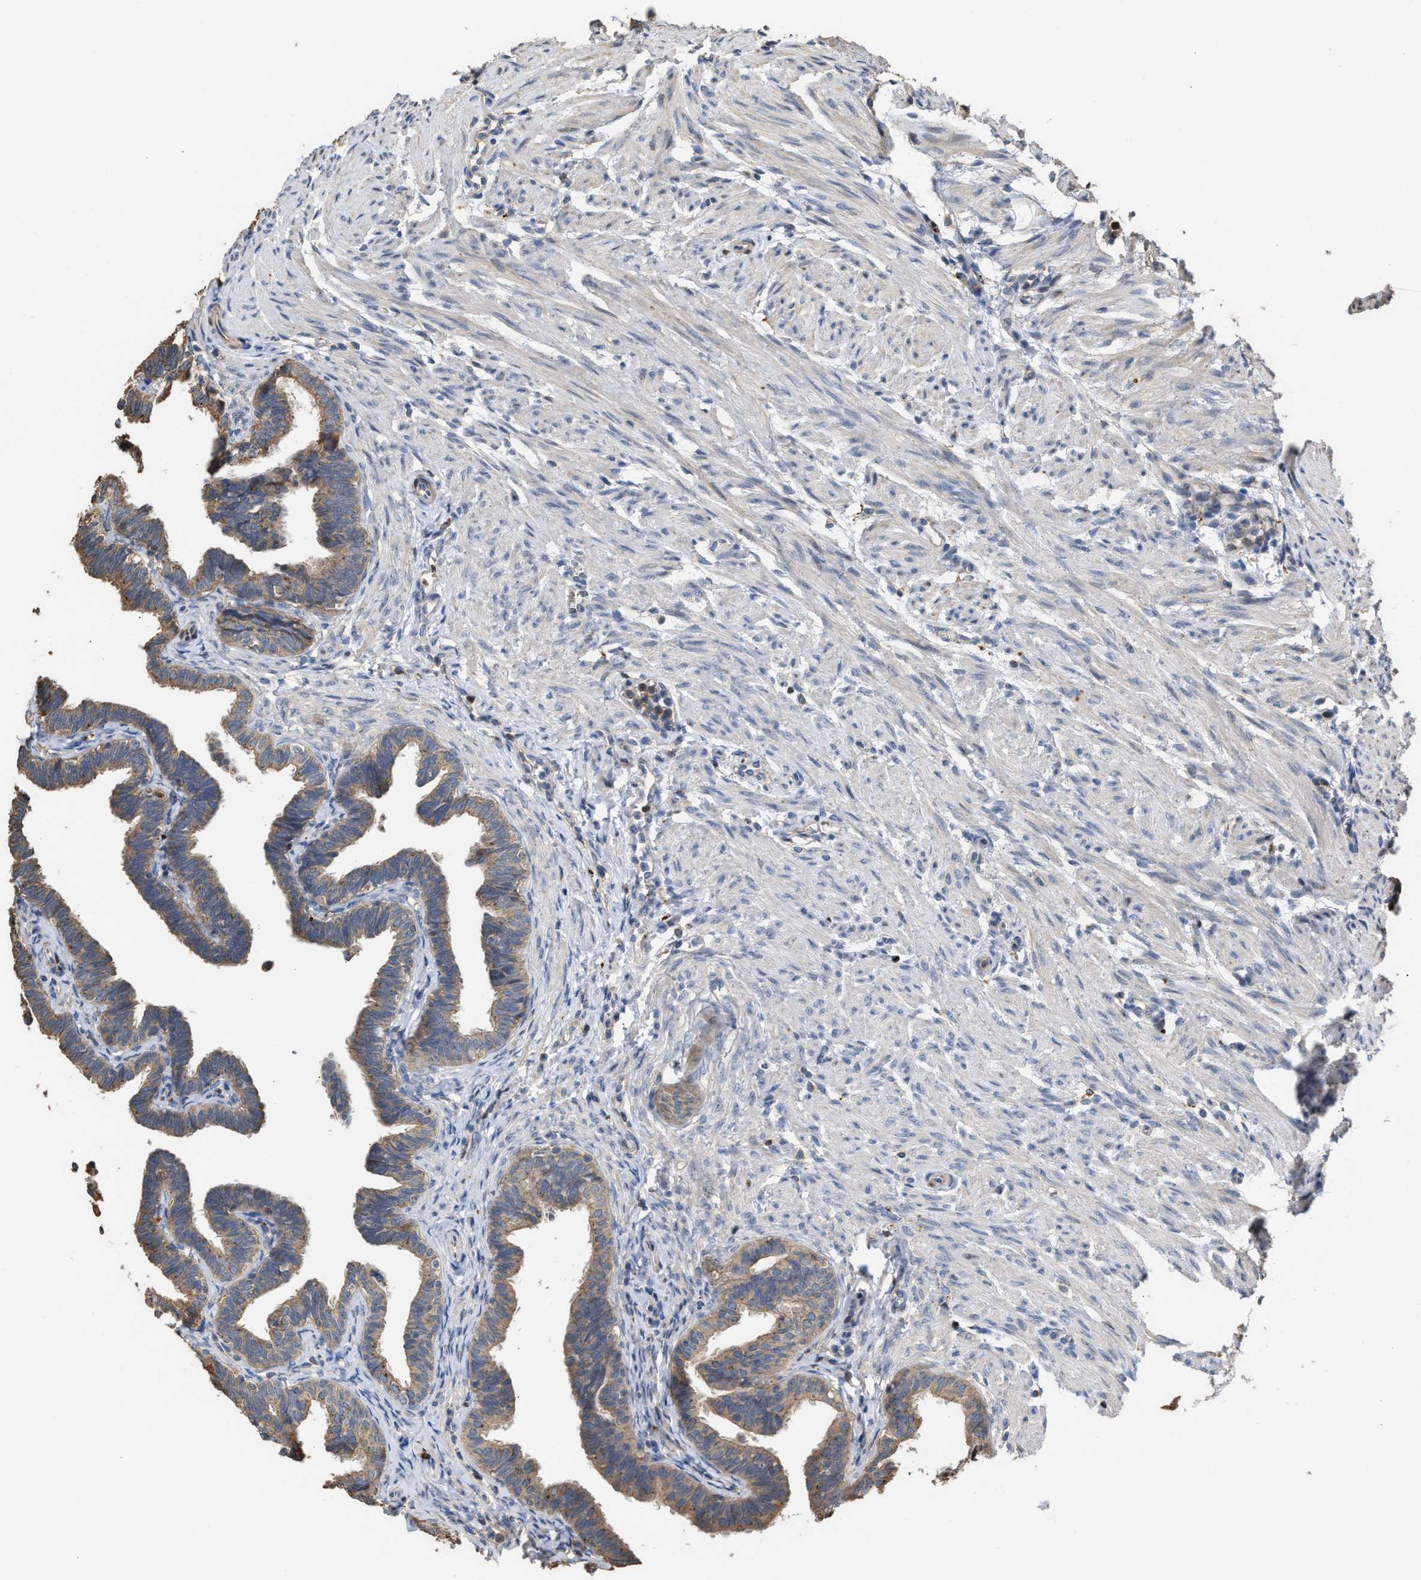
{"staining": {"intensity": "moderate", "quantity": ">75%", "location": "cytoplasmic/membranous"}, "tissue": "fallopian tube", "cell_type": "Glandular cells", "image_type": "normal", "snomed": [{"axis": "morphology", "description": "Normal tissue, NOS"}, {"axis": "topography", "description": "Fallopian tube"}, {"axis": "topography", "description": "Ovary"}], "caption": "Fallopian tube was stained to show a protein in brown. There is medium levels of moderate cytoplasmic/membranous expression in approximately >75% of glandular cells. The protein of interest is stained brown, and the nuclei are stained in blue (DAB IHC with brightfield microscopy, high magnification).", "gene": "ELMO3", "patient": {"sex": "female", "age": 23}}